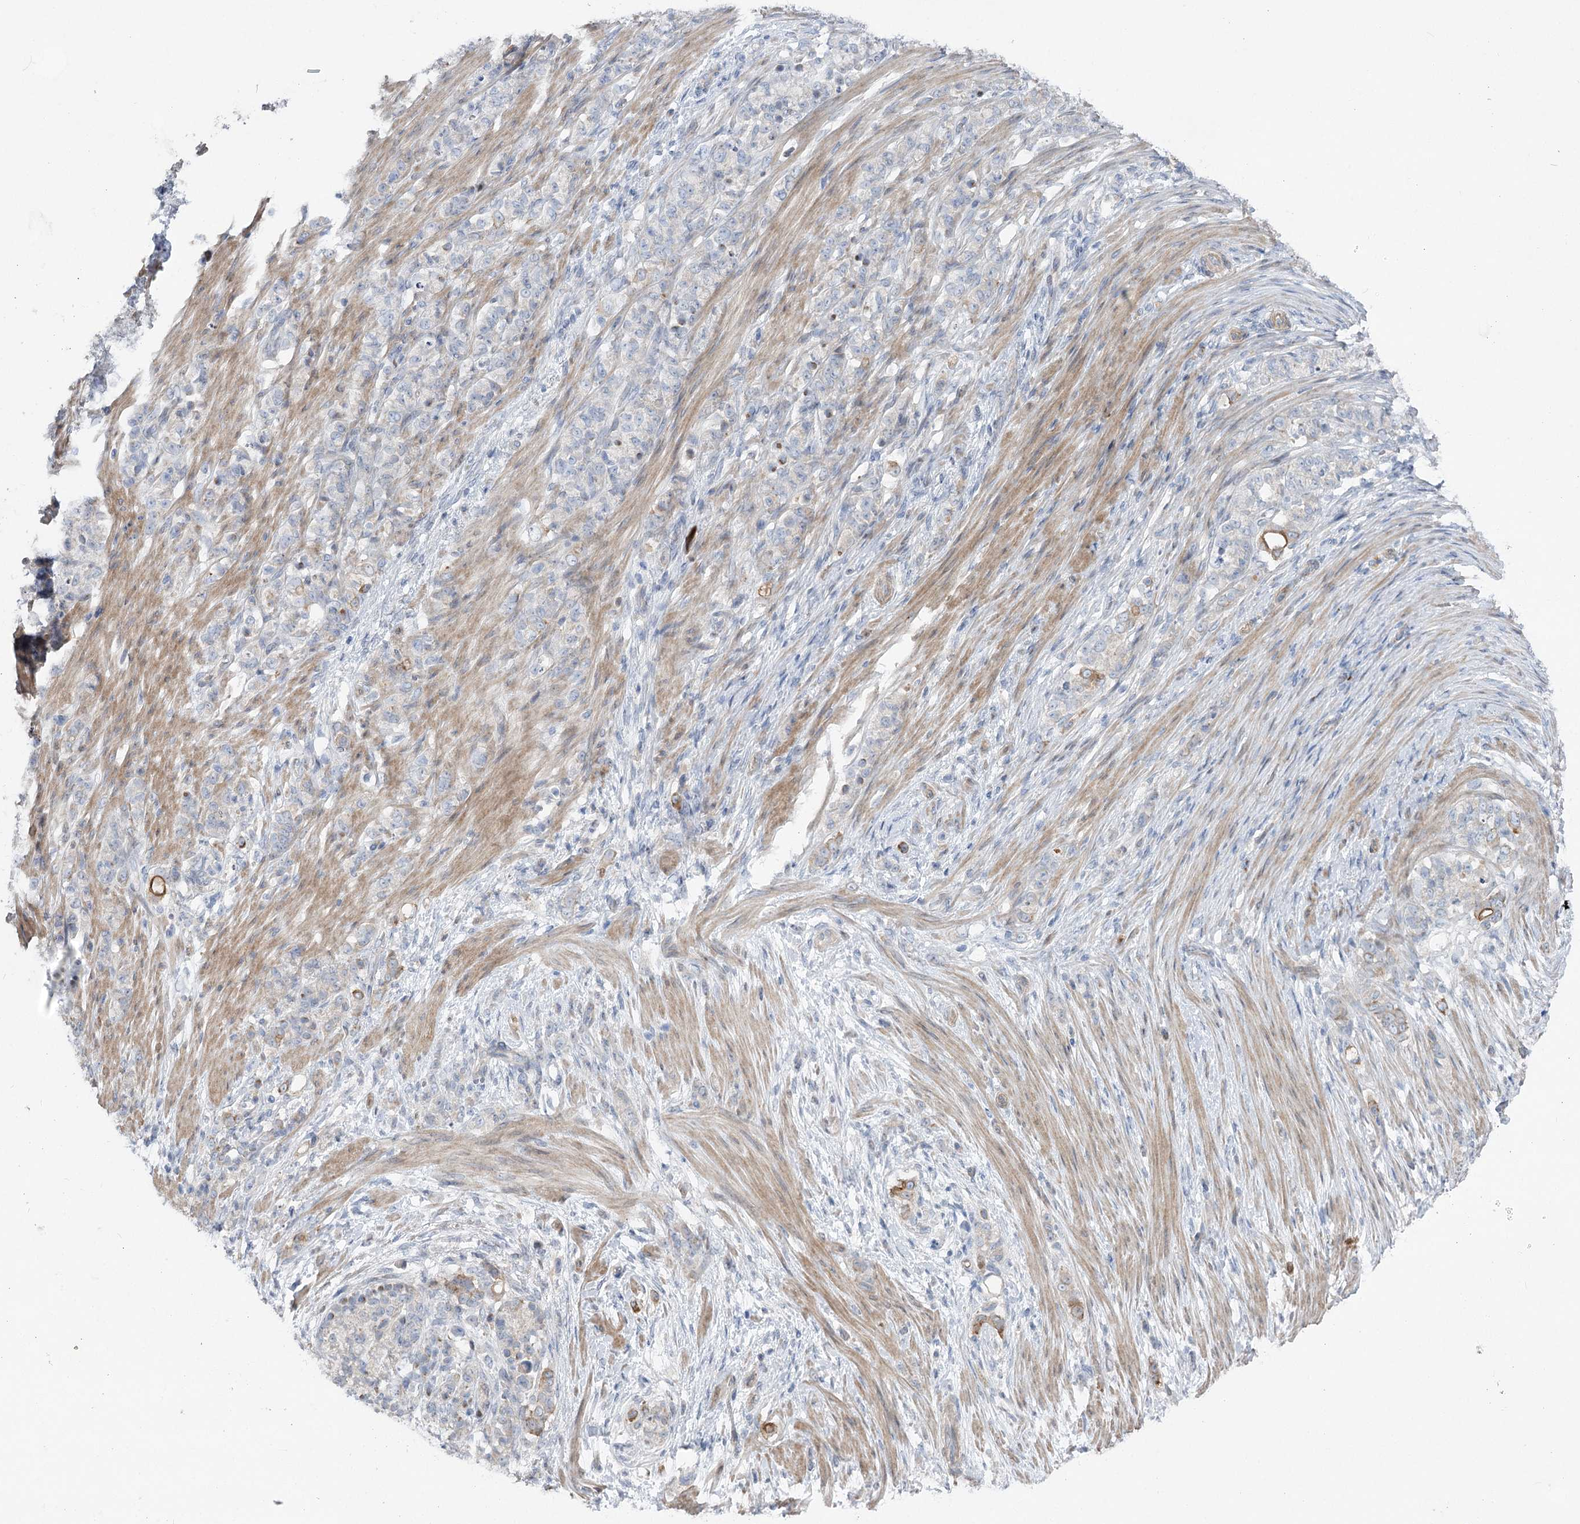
{"staining": {"intensity": "negative", "quantity": "none", "location": "none"}, "tissue": "stomach cancer", "cell_type": "Tumor cells", "image_type": "cancer", "snomed": [{"axis": "morphology", "description": "Adenocarcinoma, NOS"}, {"axis": "topography", "description": "Stomach"}], "caption": "IHC image of neoplastic tissue: stomach cancer stained with DAB exhibits no significant protein positivity in tumor cells.", "gene": "SCN11A", "patient": {"sex": "female", "age": 79}}